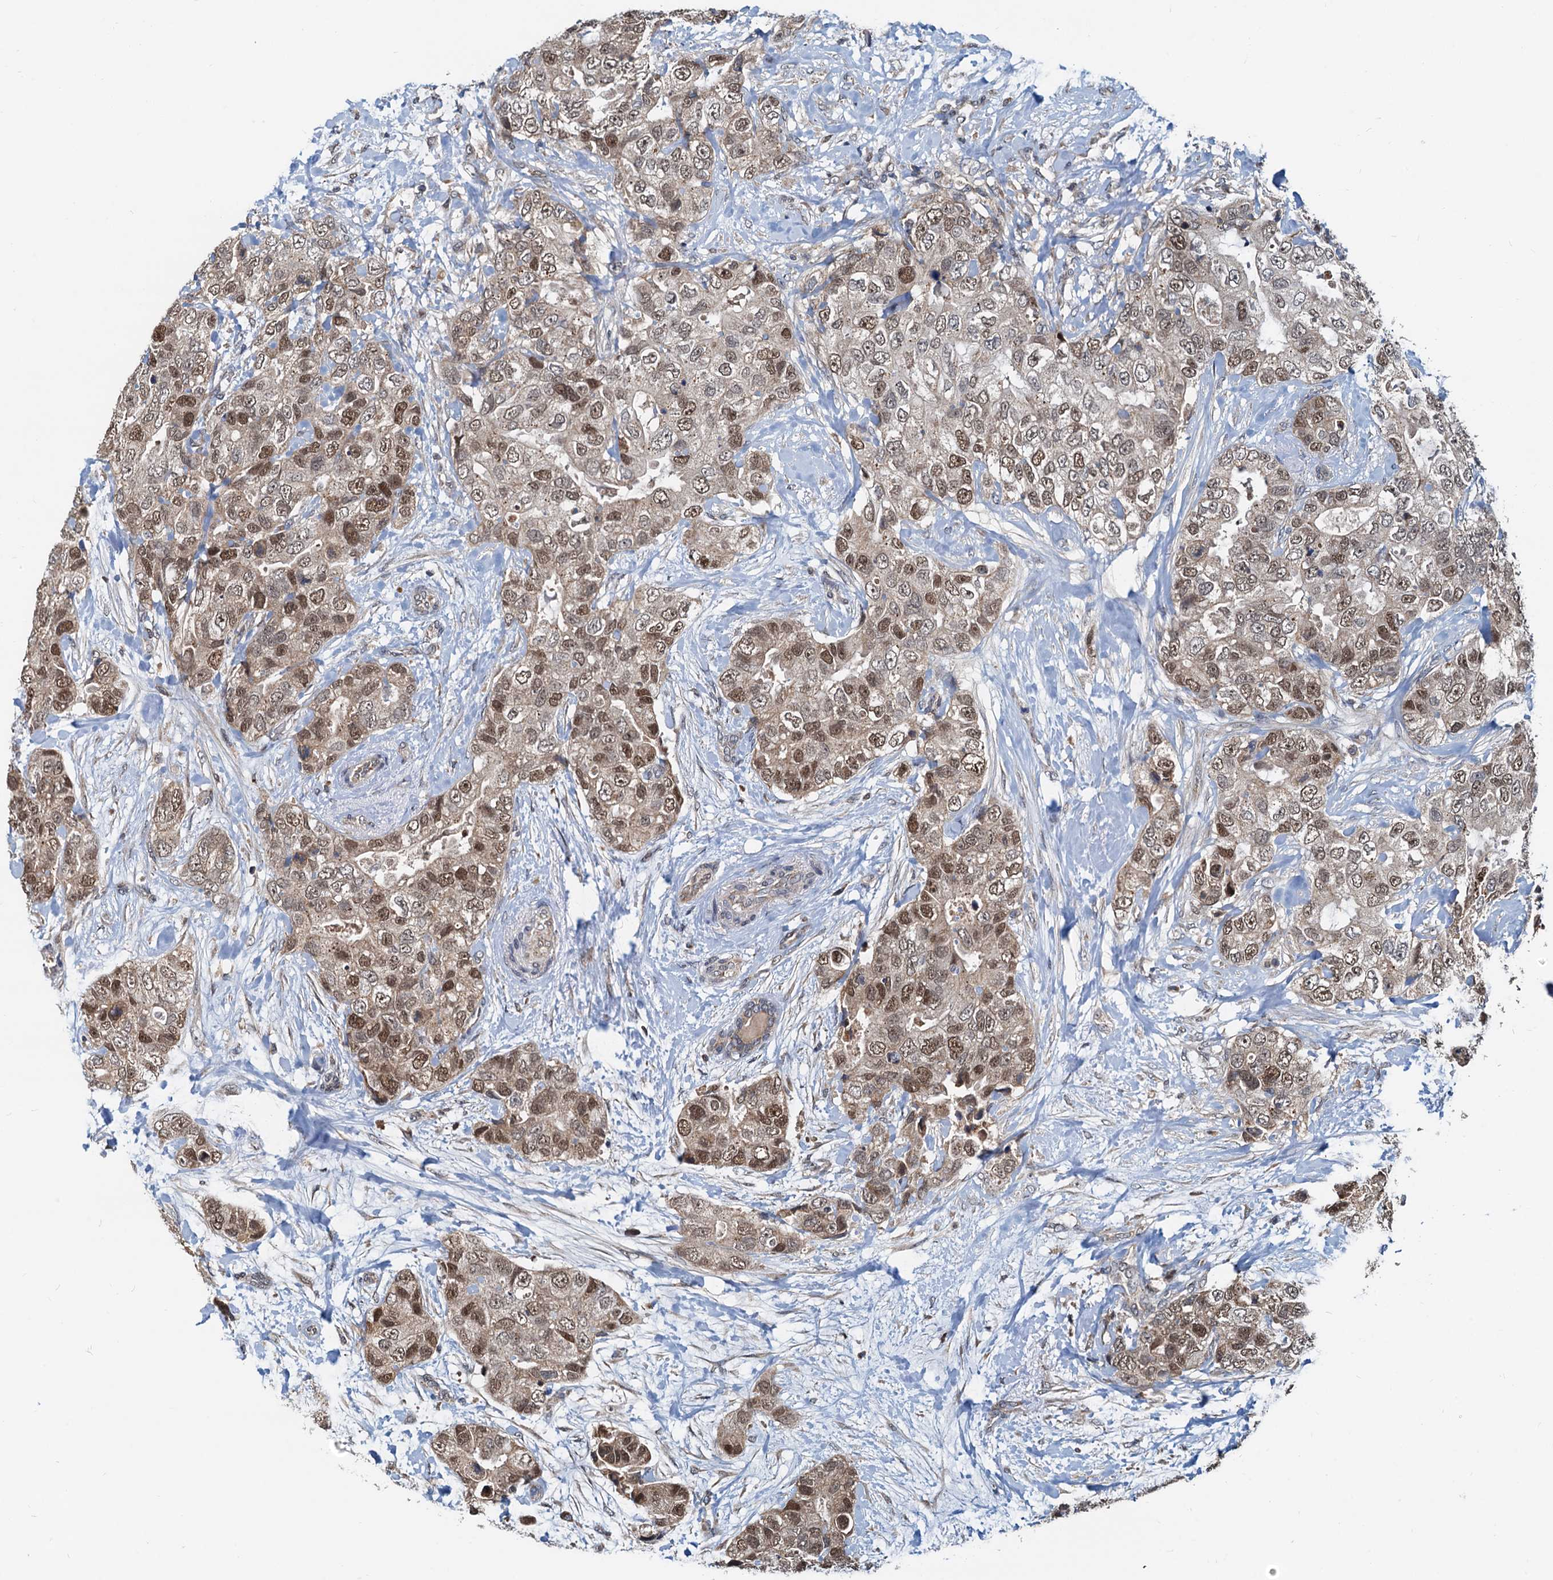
{"staining": {"intensity": "moderate", "quantity": ">75%", "location": "nuclear"}, "tissue": "breast cancer", "cell_type": "Tumor cells", "image_type": "cancer", "snomed": [{"axis": "morphology", "description": "Duct carcinoma"}, {"axis": "topography", "description": "Breast"}], "caption": "This is a micrograph of IHC staining of breast cancer, which shows moderate expression in the nuclear of tumor cells.", "gene": "MCMBP", "patient": {"sex": "female", "age": 62}}